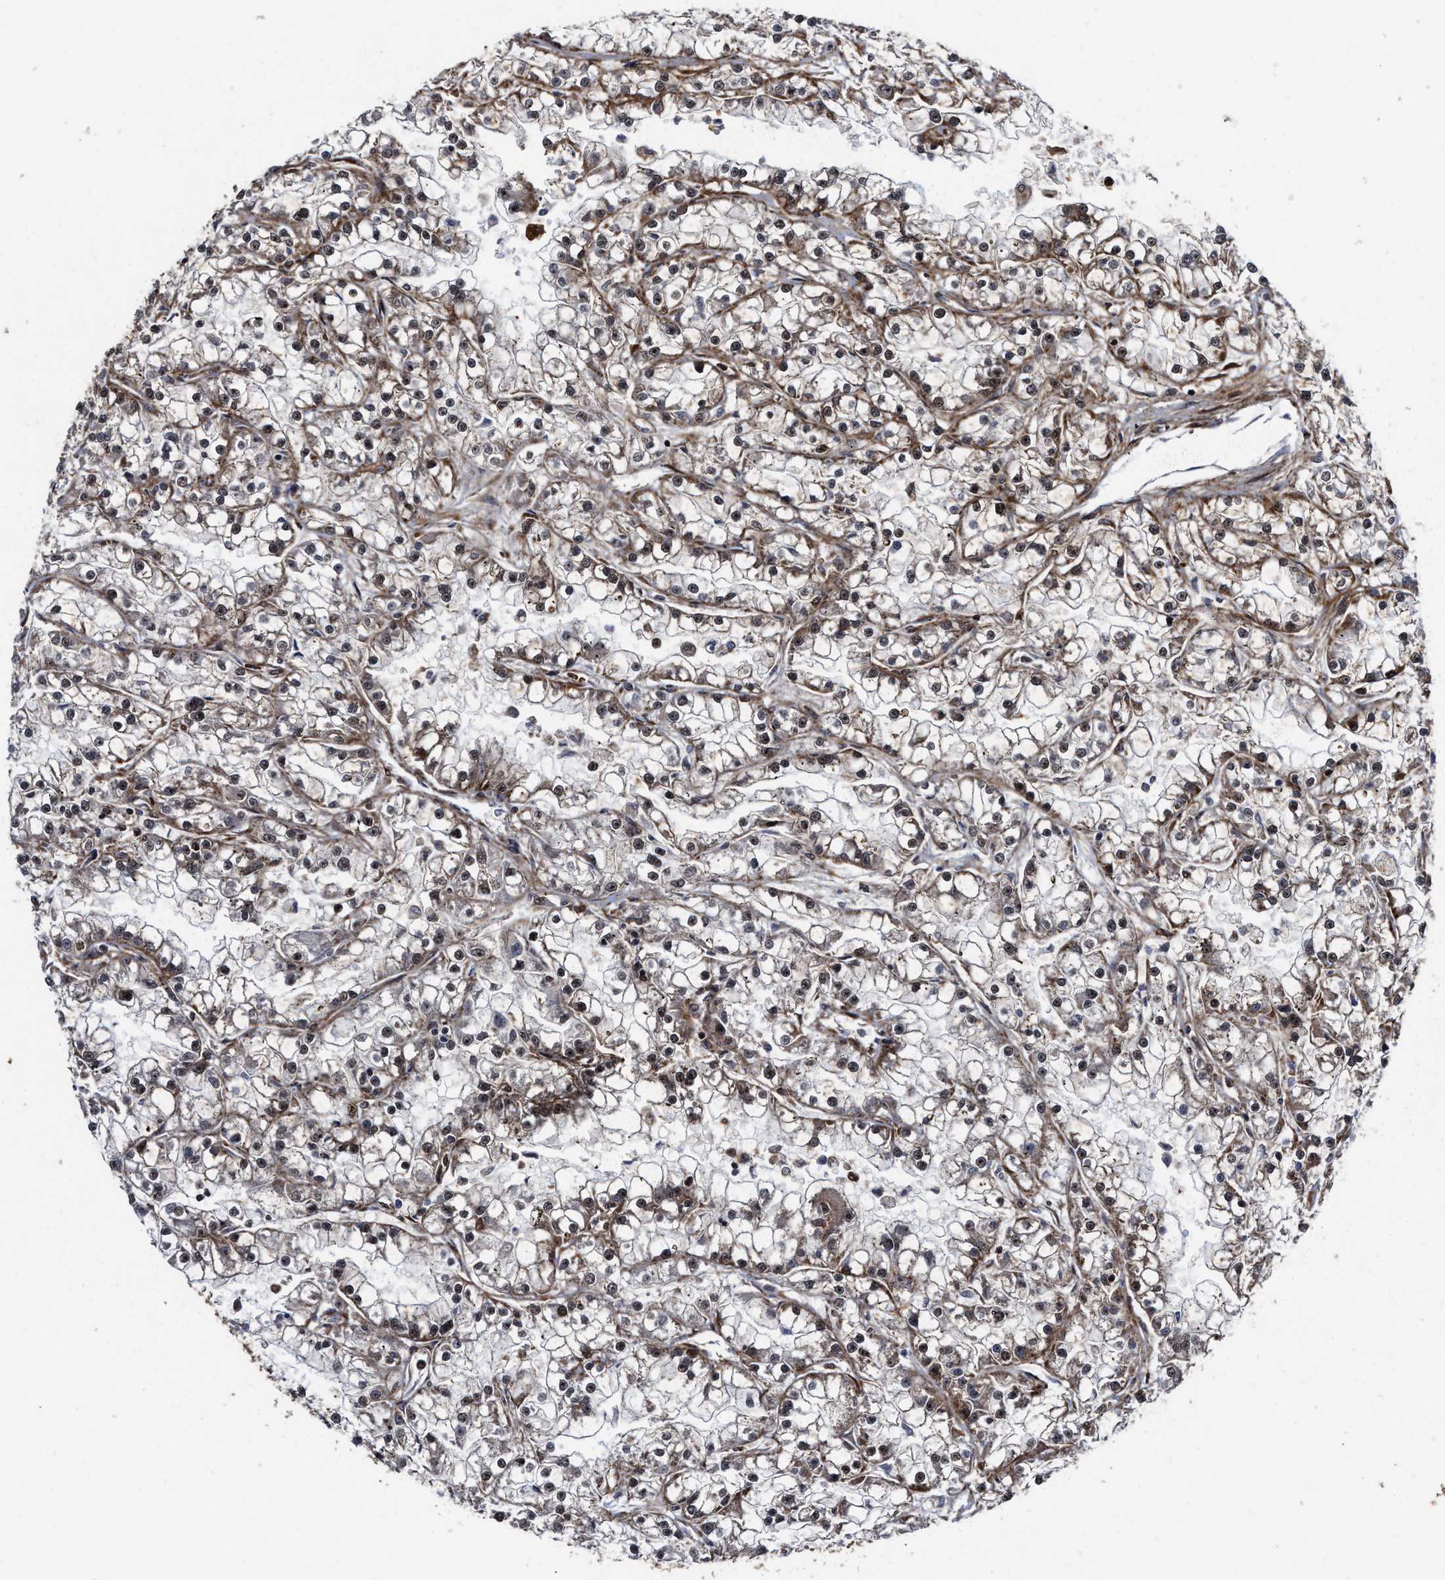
{"staining": {"intensity": "strong", "quantity": ">75%", "location": "cytoplasmic/membranous,nuclear"}, "tissue": "renal cancer", "cell_type": "Tumor cells", "image_type": "cancer", "snomed": [{"axis": "morphology", "description": "Adenocarcinoma, NOS"}, {"axis": "topography", "description": "Kidney"}], "caption": "Immunohistochemical staining of human renal adenocarcinoma demonstrates high levels of strong cytoplasmic/membranous and nuclear protein expression in about >75% of tumor cells.", "gene": "SEPTIN2", "patient": {"sex": "female", "age": 52}}